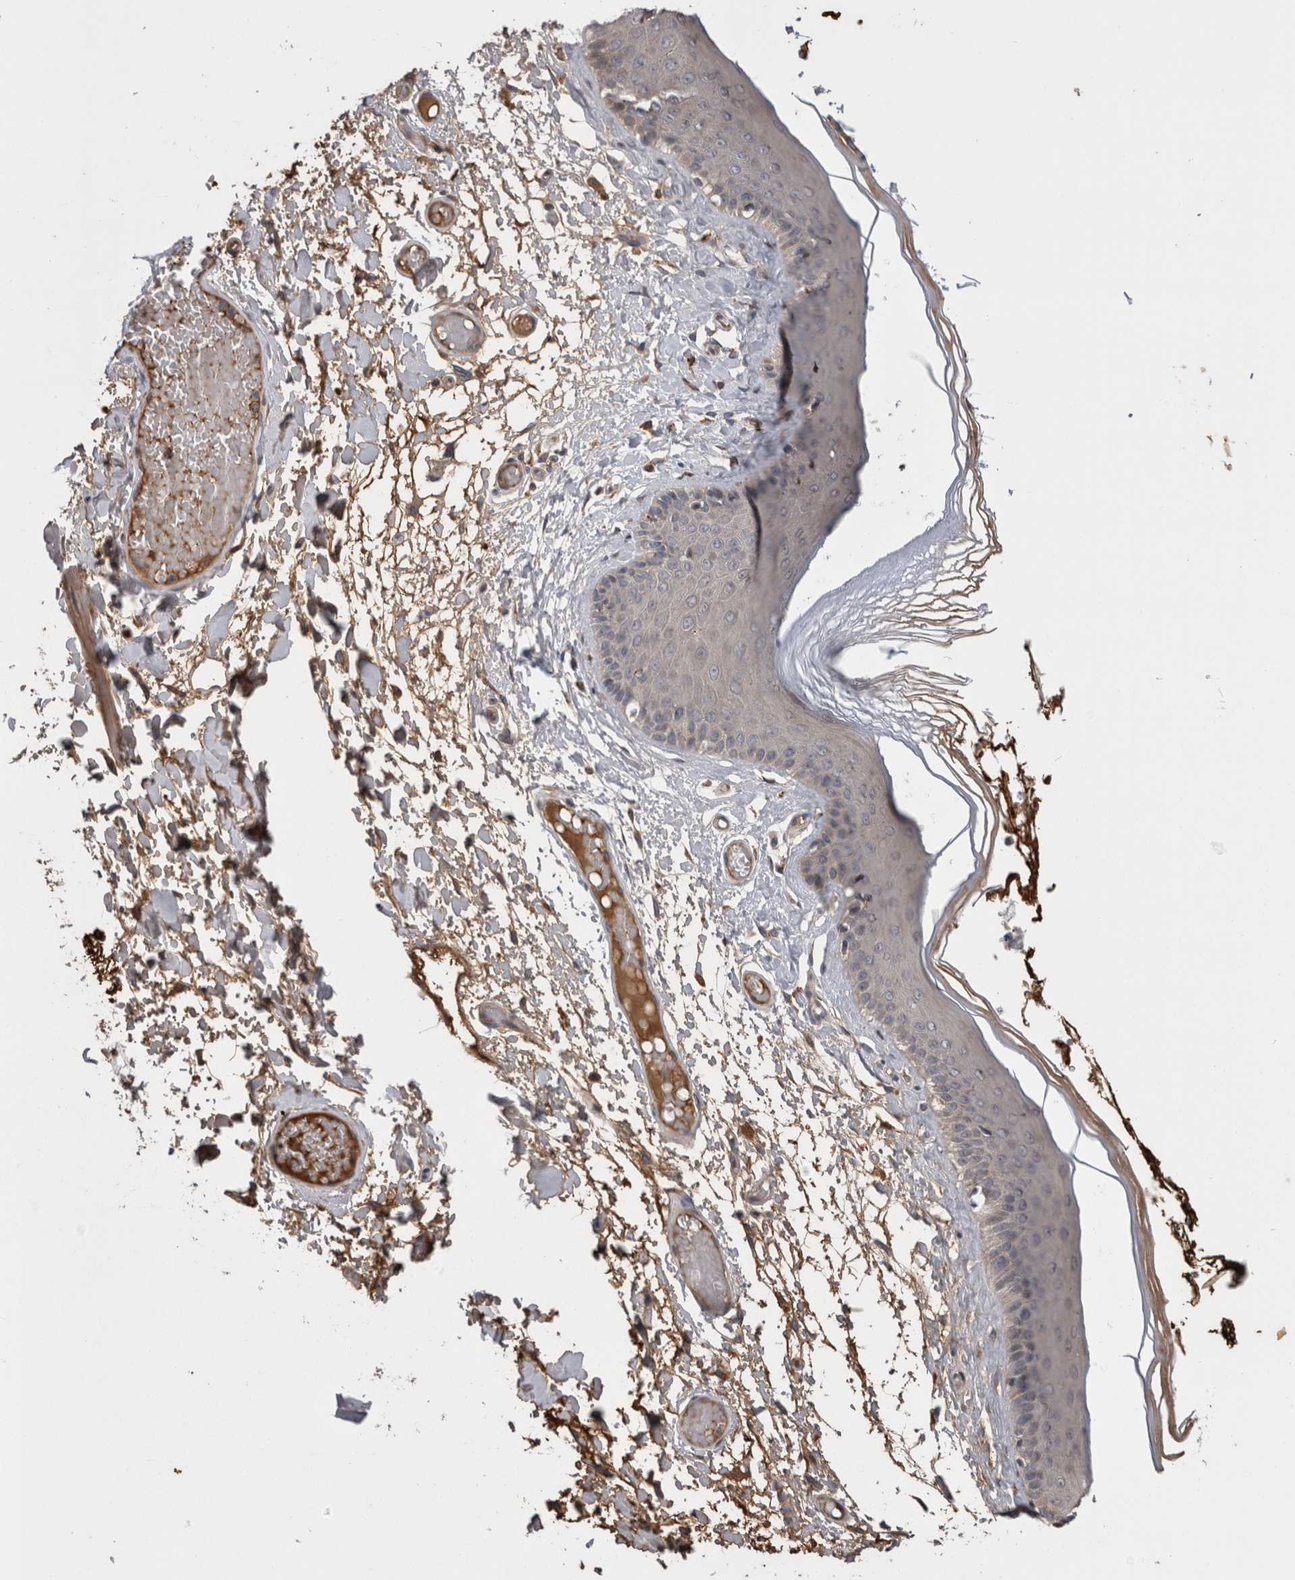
{"staining": {"intensity": "weak", "quantity": "<25%", "location": "cytoplasmic/membranous"}, "tissue": "skin", "cell_type": "Epidermal cells", "image_type": "normal", "snomed": [{"axis": "morphology", "description": "Normal tissue, NOS"}, {"axis": "topography", "description": "Vulva"}], "caption": "Immunohistochemistry micrograph of benign skin: human skin stained with DAB (3,3'-diaminobenzidine) shows no significant protein expression in epidermal cells.", "gene": "STC1", "patient": {"sex": "female", "age": 73}}